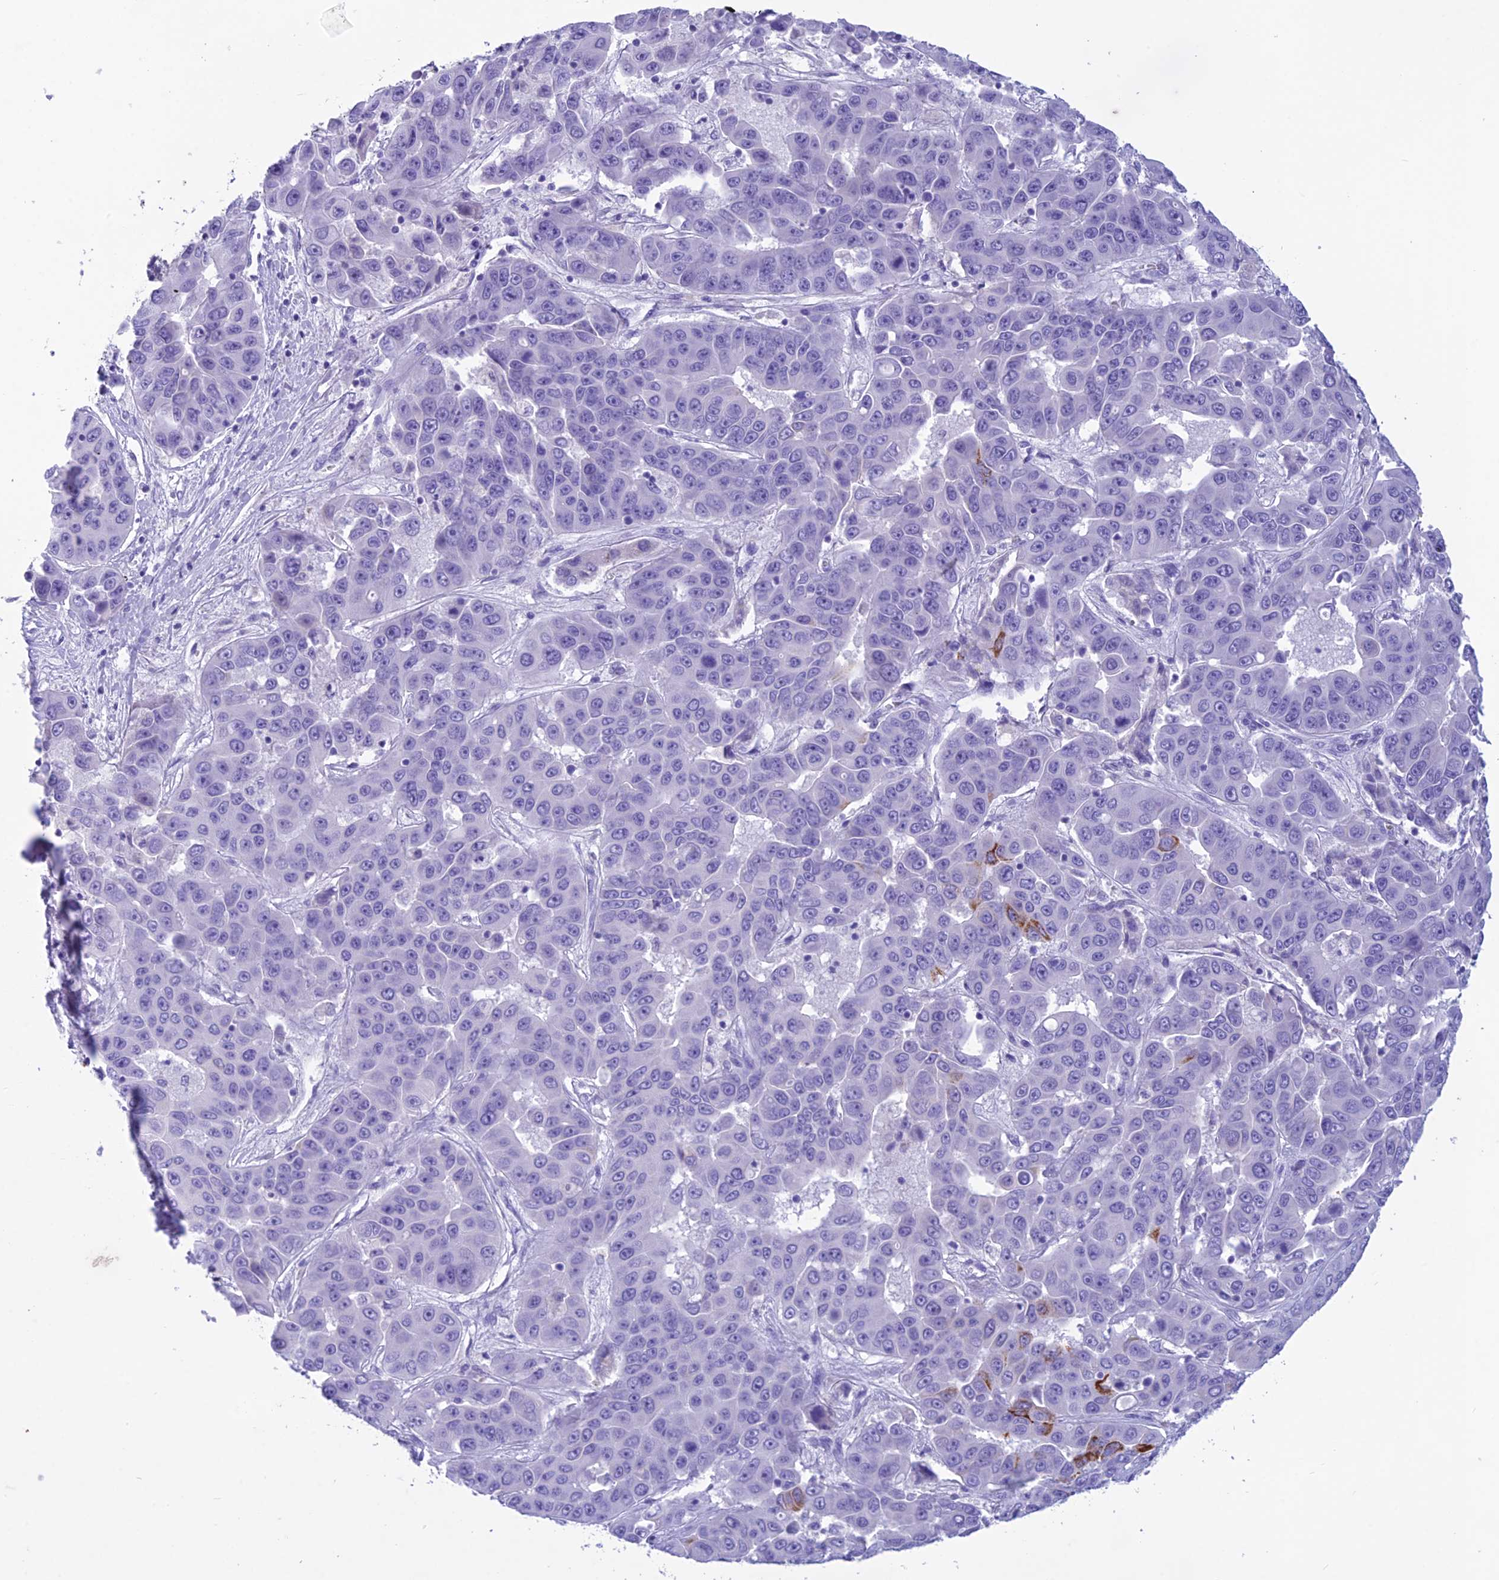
{"staining": {"intensity": "moderate", "quantity": "<25%", "location": "cytoplasmic/membranous"}, "tissue": "liver cancer", "cell_type": "Tumor cells", "image_type": "cancer", "snomed": [{"axis": "morphology", "description": "Cholangiocarcinoma"}, {"axis": "topography", "description": "Liver"}], "caption": "Immunohistochemistry photomicrograph of human liver cancer (cholangiocarcinoma) stained for a protein (brown), which exhibits low levels of moderate cytoplasmic/membranous staining in about <25% of tumor cells.", "gene": "TRAM1L1", "patient": {"sex": "female", "age": 52}}